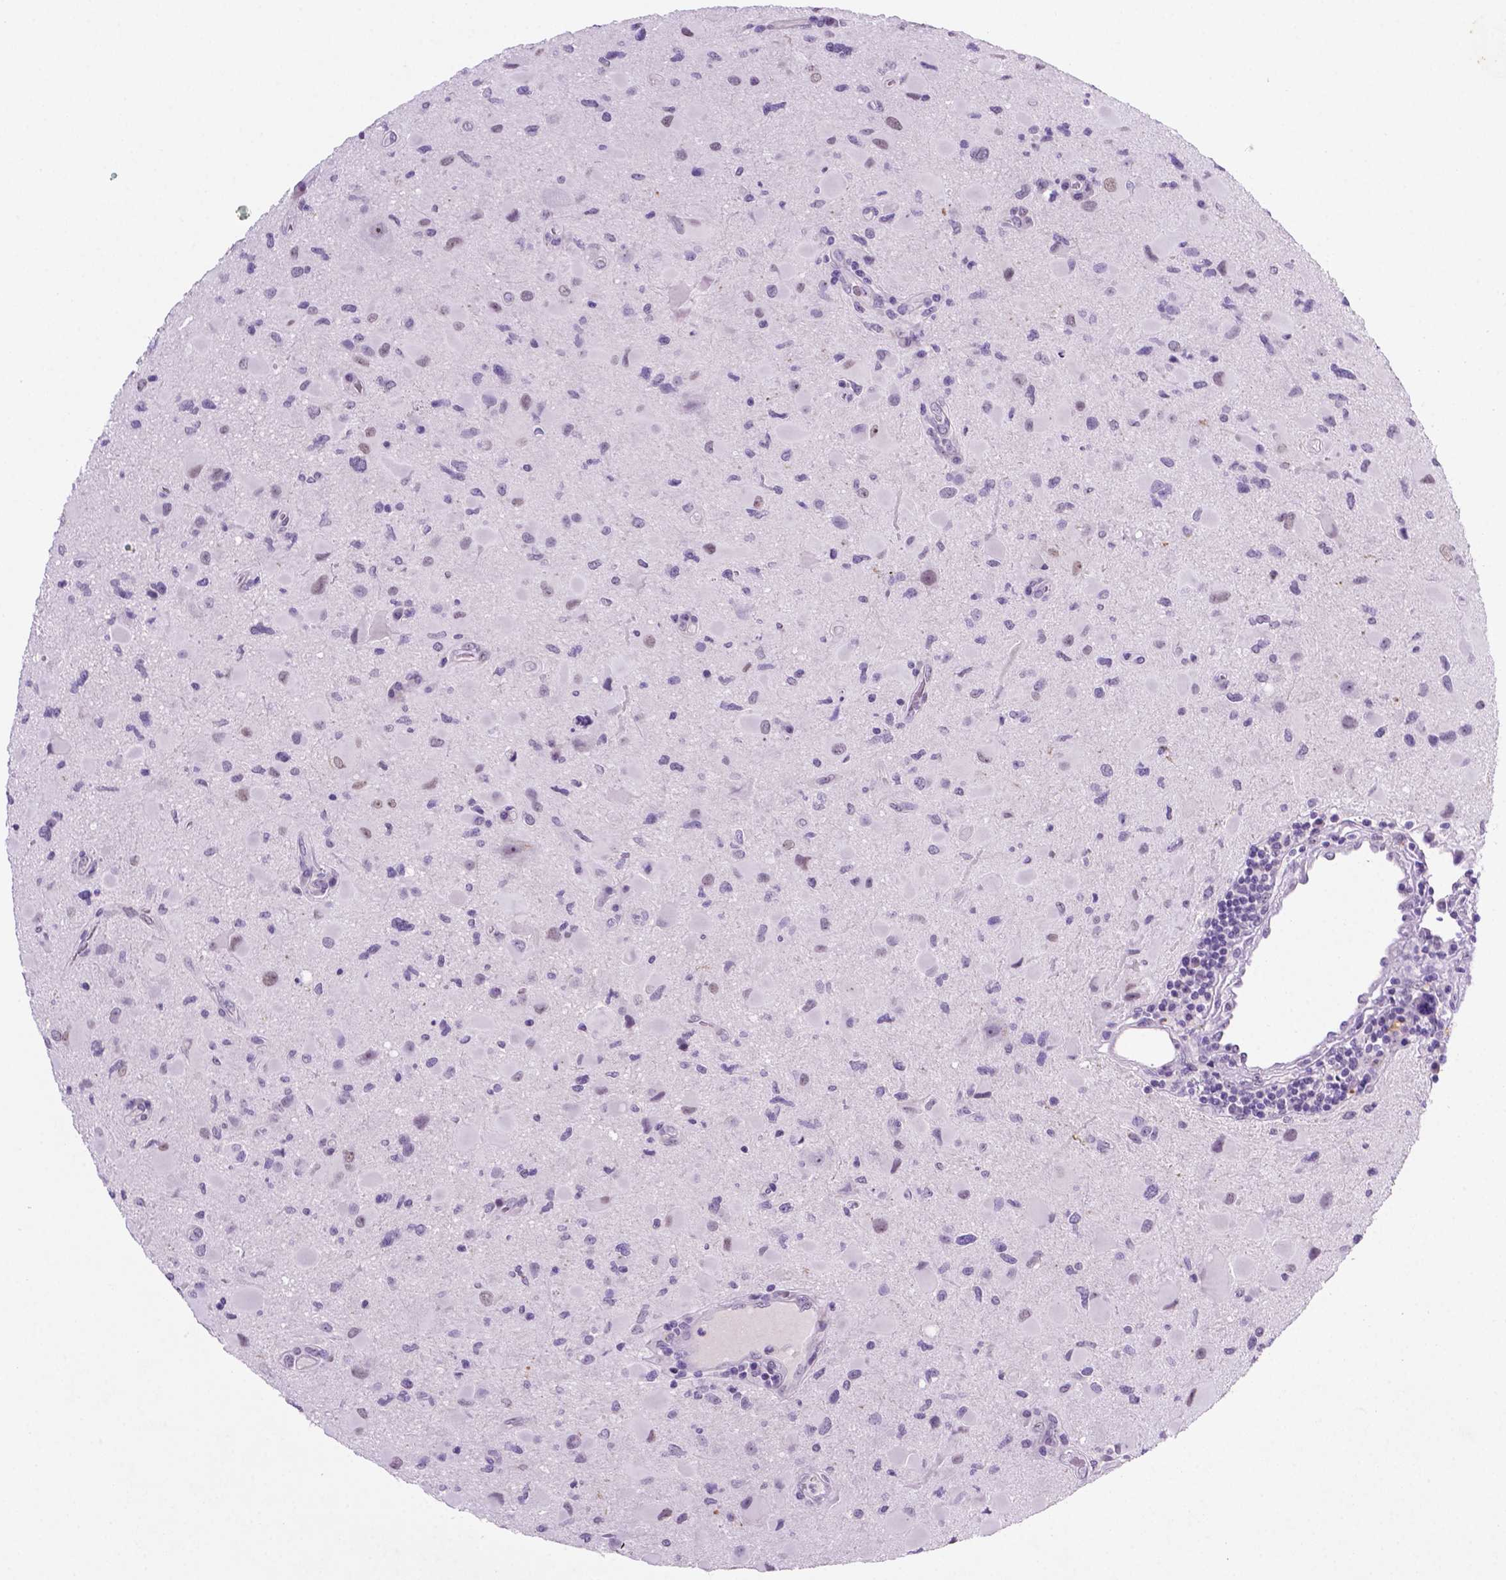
{"staining": {"intensity": "weak", "quantity": "<25%", "location": "nuclear"}, "tissue": "glioma", "cell_type": "Tumor cells", "image_type": "cancer", "snomed": [{"axis": "morphology", "description": "Glioma, malignant, Low grade"}, {"axis": "topography", "description": "Brain"}], "caption": "An IHC micrograph of malignant glioma (low-grade) is shown. There is no staining in tumor cells of malignant glioma (low-grade).", "gene": "C18orf21", "patient": {"sex": "female", "age": 32}}